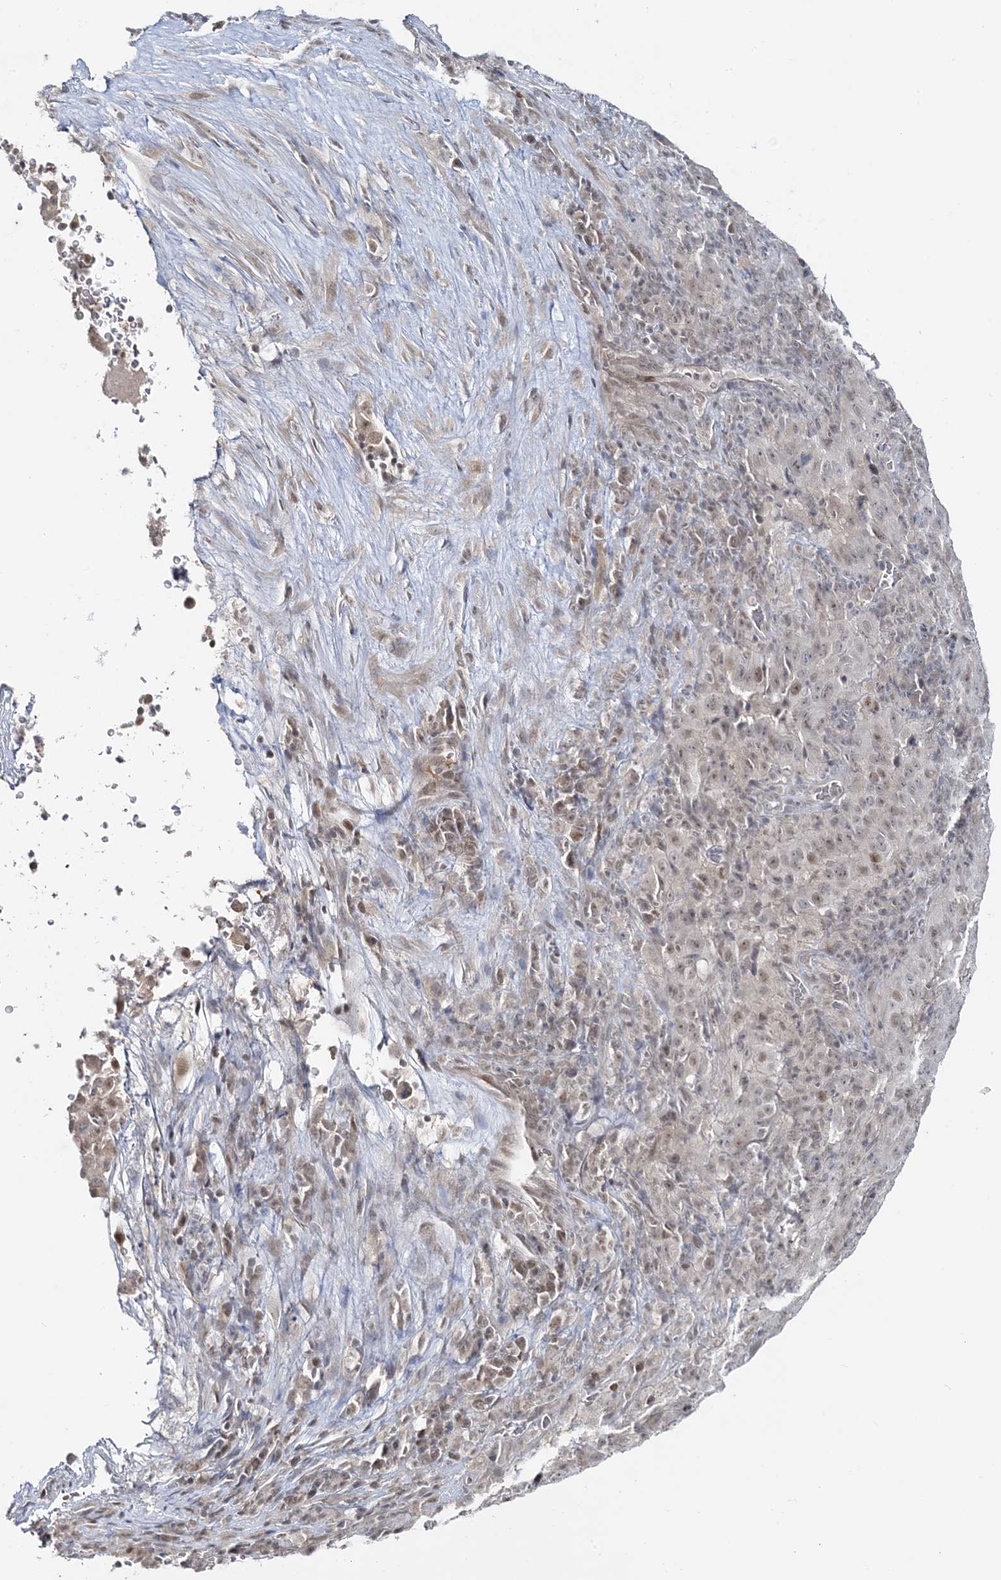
{"staining": {"intensity": "weak", "quantity": "25%-75%", "location": "nuclear"}, "tissue": "pancreatic cancer", "cell_type": "Tumor cells", "image_type": "cancer", "snomed": [{"axis": "morphology", "description": "Adenocarcinoma, NOS"}, {"axis": "topography", "description": "Pancreas"}], "caption": "Immunohistochemistry (IHC) photomicrograph of human pancreatic adenocarcinoma stained for a protein (brown), which reveals low levels of weak nuclear positivity in approximately 25%-75% of tumor cells.", "gene": "LEXM", "patient": {"sex": "male", "age": 63}}